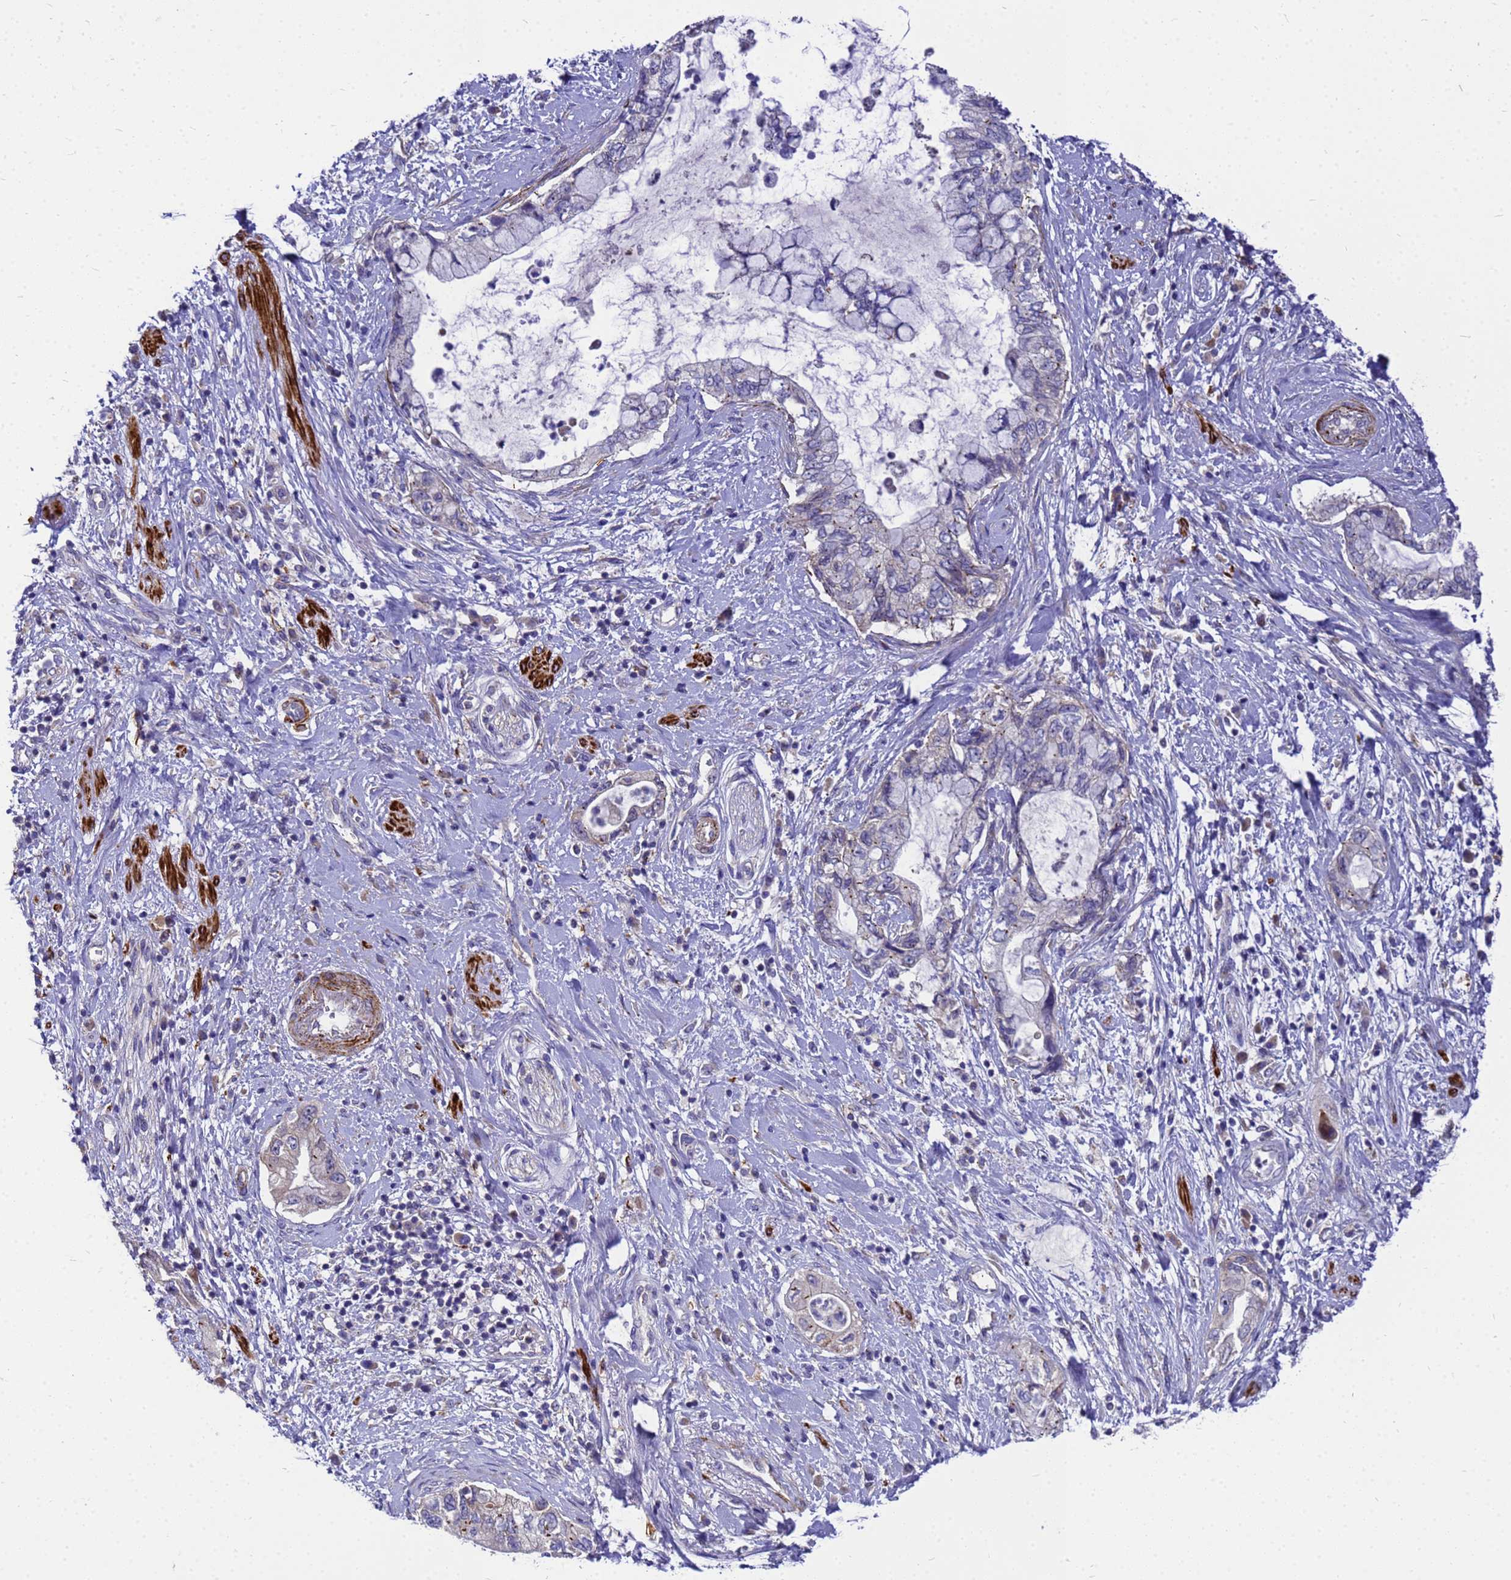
{"staining": {"intensity": "negative", "quantity": "none", "location": "none"}, "tissue": "pancreatic cancer", "cell_type": "Tumor cells", "image_type": "cancer", "snomed": [{"axis": "morphology", "description": "Adenocarcinoma, NOS"}, {"axis": "topography", "description": "Pancreas"}], "caption": "This is a photomicrograph of immunohistochemistry staining of pancreatic adenocarcinoma, which shows no staining in tumor cells.", "gene": "POP7", "patient": {"sex": "female", "age": 73}}